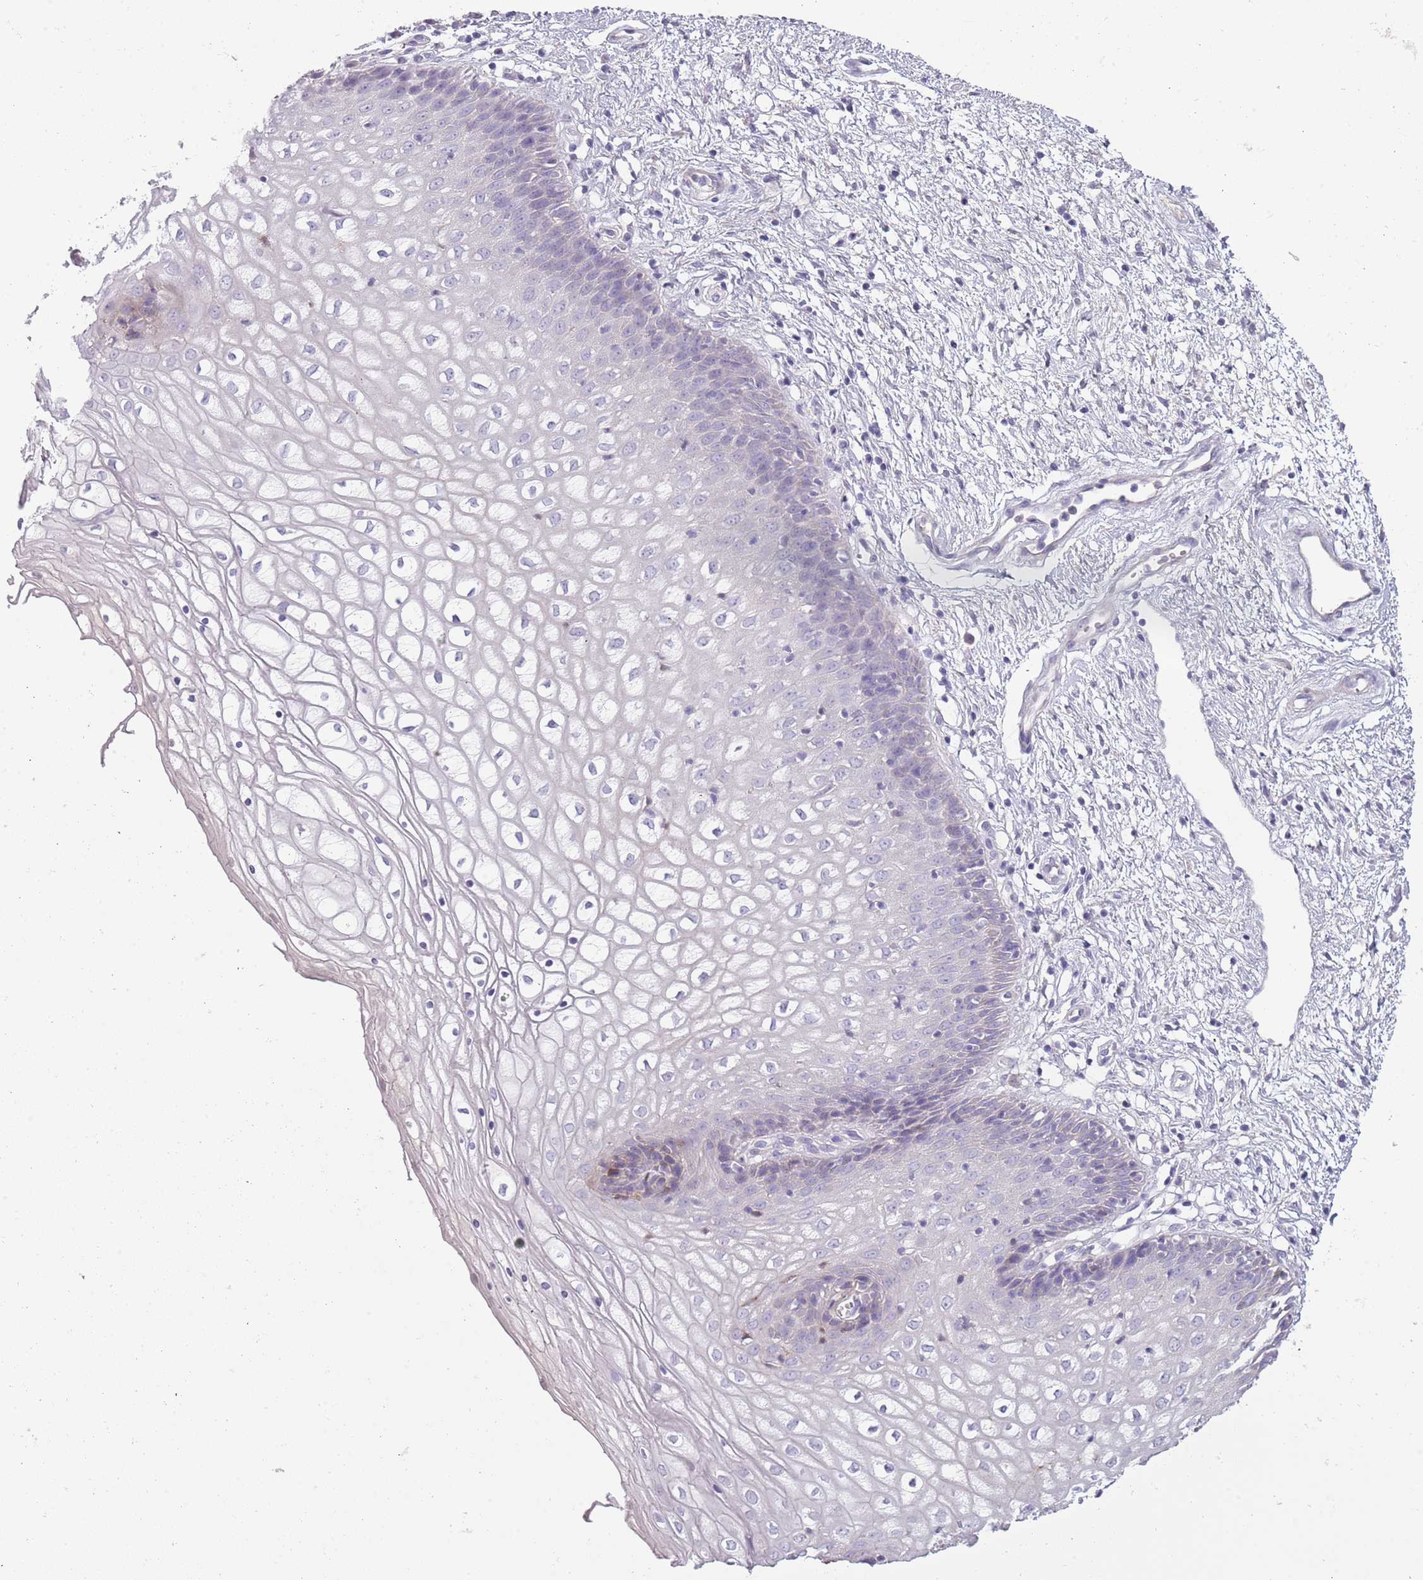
{"staining": {"intensity": "negative", "quantity": "none", "location": "none"}, "tissue": "vagina", "cell_type": "Squamous epithelial cells", "image_type": "normal", "snomed": [{"axis": "morphology", "description": "Normal tissue, NOS"}, {"axis": "topography", "description": "Vagina"}], "caption": "The image exhibits no significant staining in squamous epithelial cells of vagina. (DAB immunohistochemistry (IHC), high magnification).", "gene": "TNFRSF6B", "patient": {"sex": "female", "age": 34}}